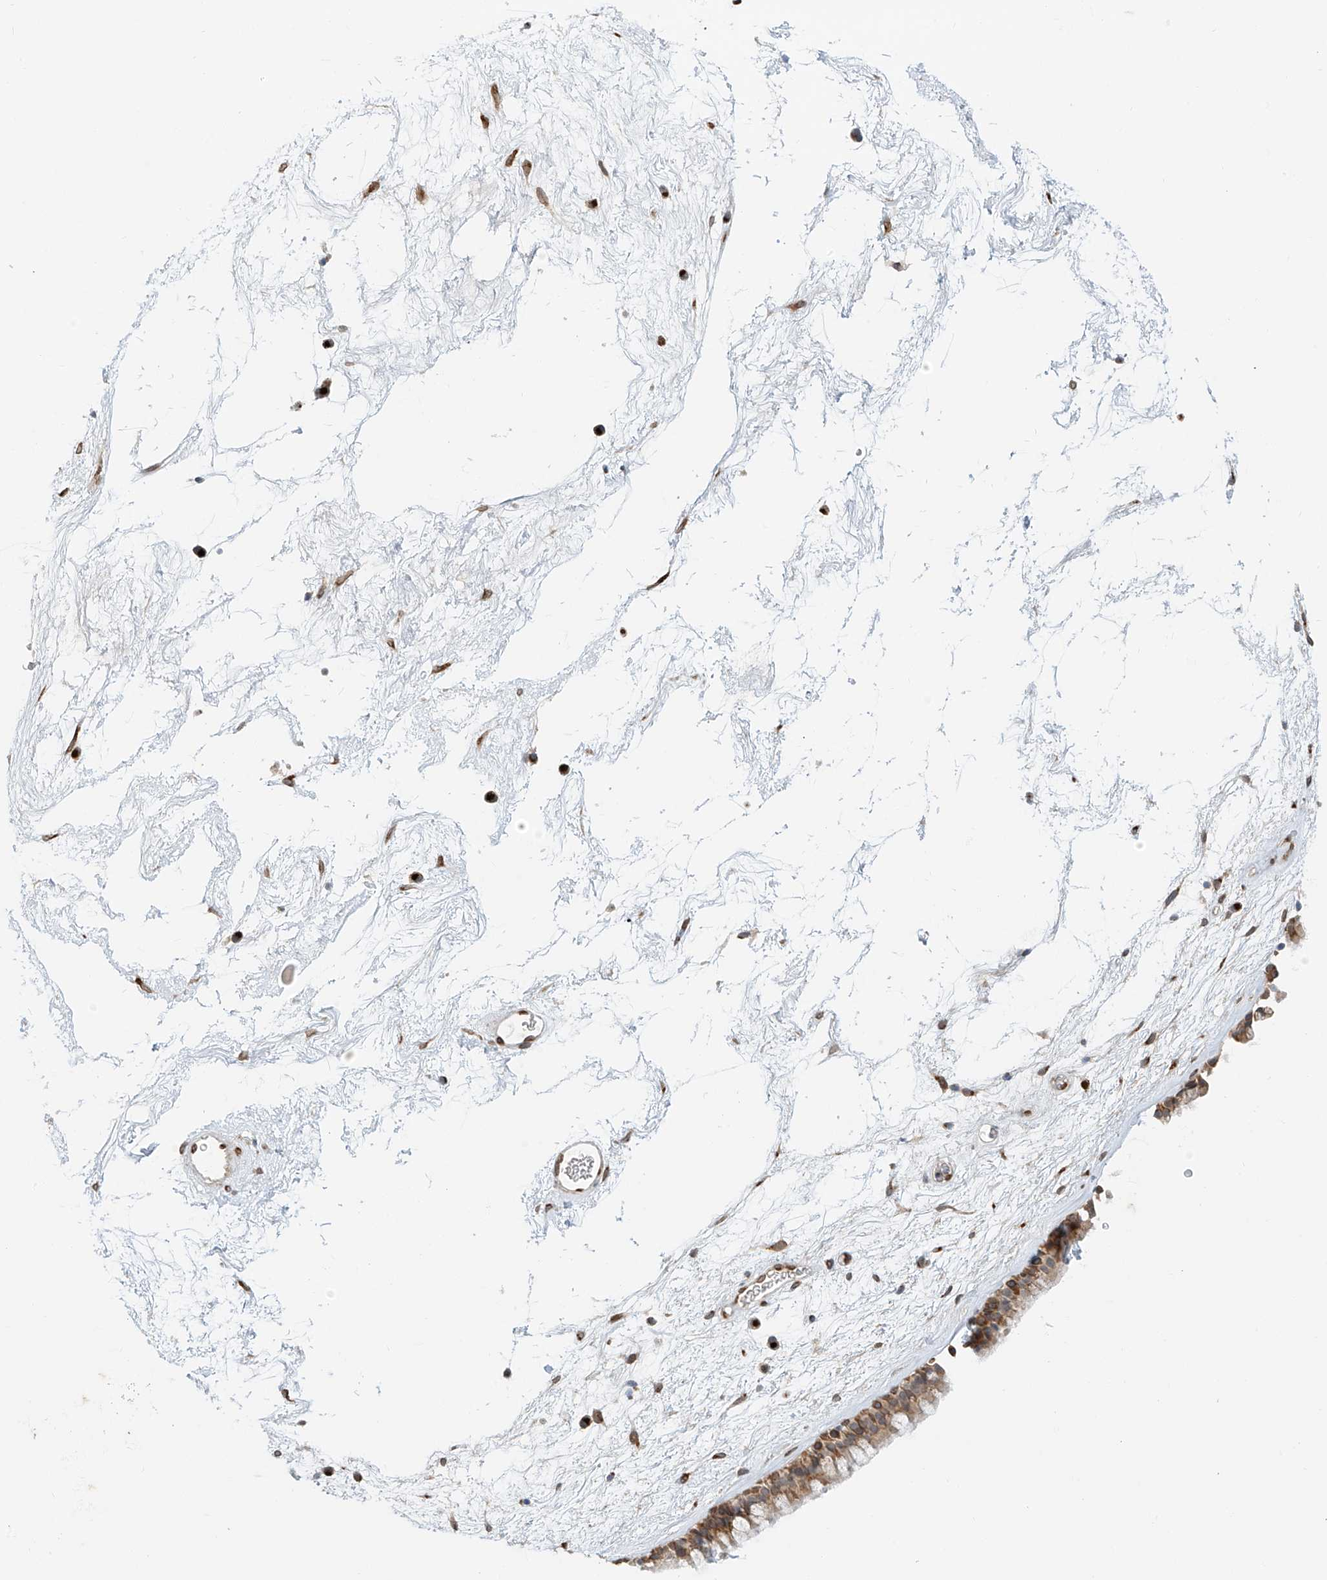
{"staining": {"intensity": "moderate", "quantity": ">75%", "location": "cytoplasmic/membranous"}, "tissue": "nasopharynx", "cell_type": "Respiratory epithelial cells", "image_type": "normal", "snomed": [{"axis": "morphology", "description": "Normal tissue, NOS"}, {"axis": "morphology", "description": "Inflammation, NOS"}, {"axis": "topography", "description": "Nasopharynx"}], "caption": "Immunohistochemical staining of benign nasopharynx displays >75% levels of moderate cytoplasmic/membranous protein expression in approximately >75% of respiratory epithelial cells. Nuclei are stained in blue.", "gene": "STARD9", "patient": {"sex": "male", "age": 48}}